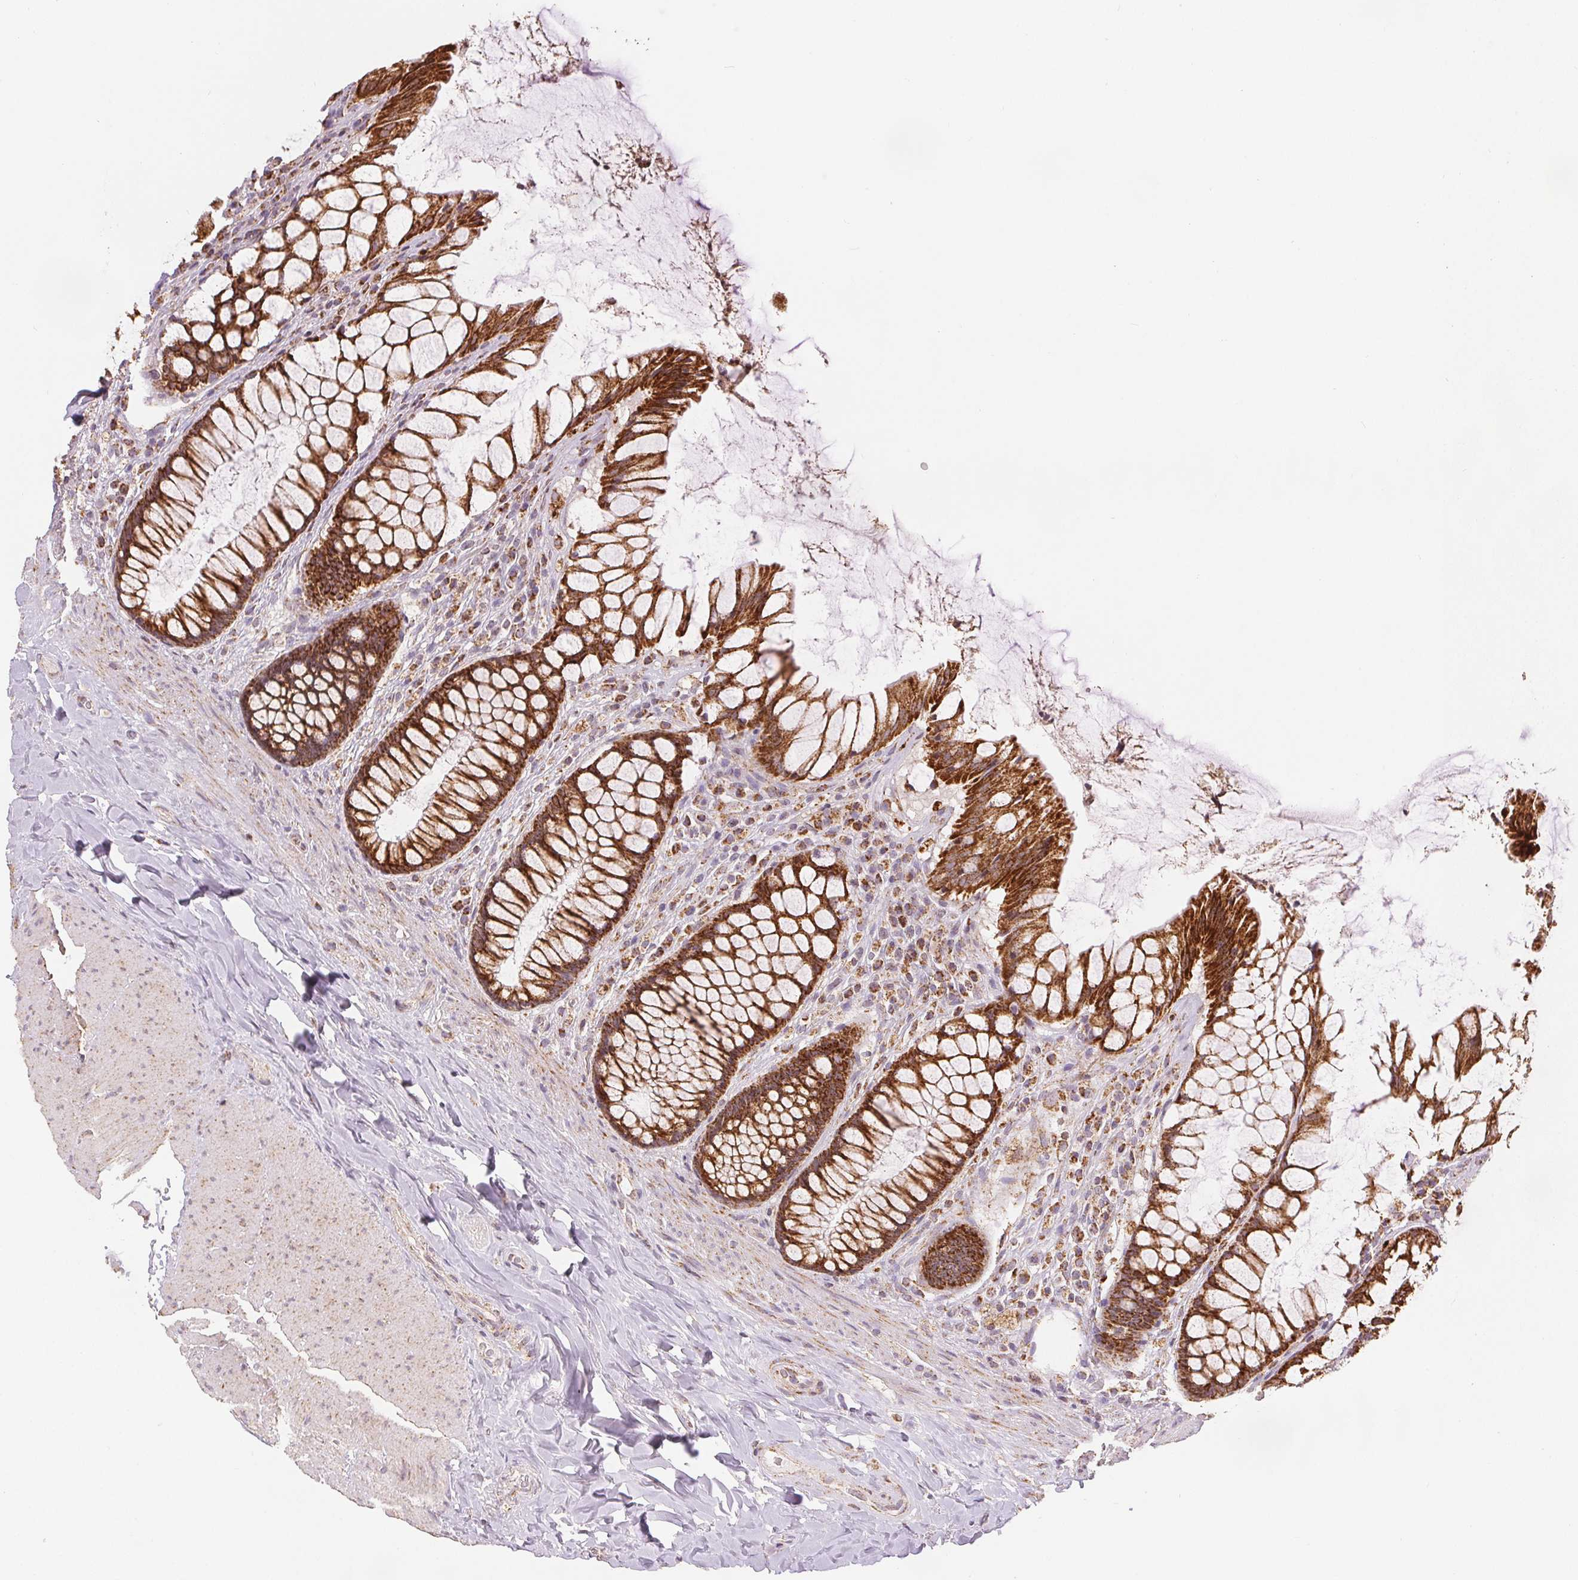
{"staining": {"intensity": "strong", "quantity": ">75%", "location": "cytoplasmic/membranous"}, "tissue": "rectum", "cell_type": "Glandular cells", "image_type": "normal", "snomed": [{"axis": "morphology", "description": "Normal tissue, NOS"}, {"axis": "topography", "description": "Rectum"}], "caption": "Protein expression analysis of benign rectum reveals strong cytoplasmic/membranous positivity in approximately >75% of glandular cells. (IHC, brightfield microscopy, high magnification).", "gene": "SDHB", "patient": {"sex": "female", "age": 58}}